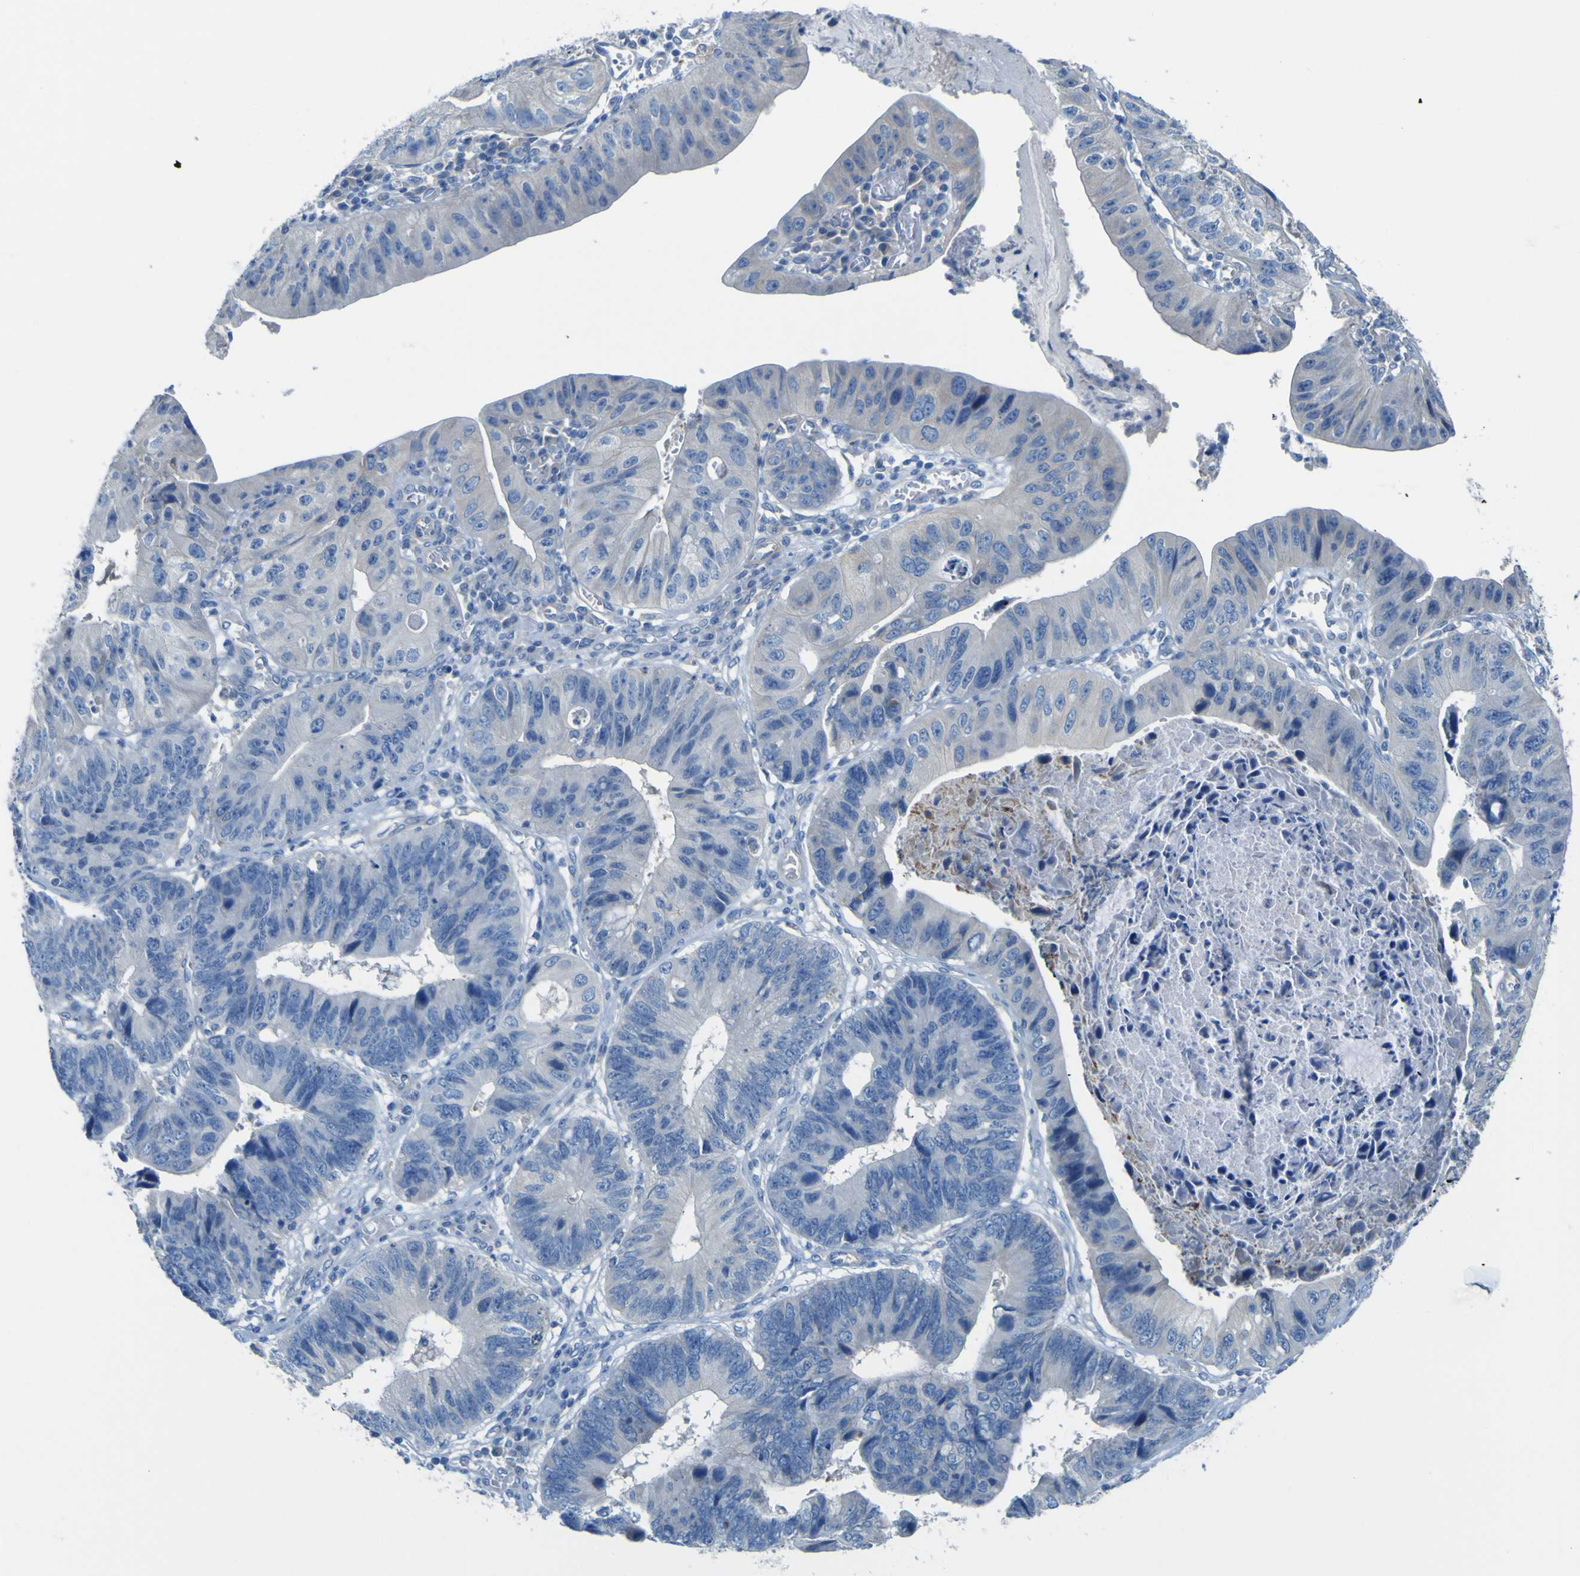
{"staining": {"intensity": "negative", "quantity": "none", "location": "none"}, "tissue": "stomach cancer", "cell_type": "Tumor cells", "image_type": "cancer", "snomed": [{"axis": "morphology", "description": "Adenocarcinoma, NOS"}, {"axis": "topography", "description": "Stomach"}], "caption": "Tumor cells show no significant protein positivity in adenocarcinoma (stomach). The staining is performed using DAB (3,3'-diaminobenzidine) brown chromogen with nuclei counter-stained in using hematoxylin.", "gene": "ADGRA2", "patient": {"sex": "male", "age": 59}}